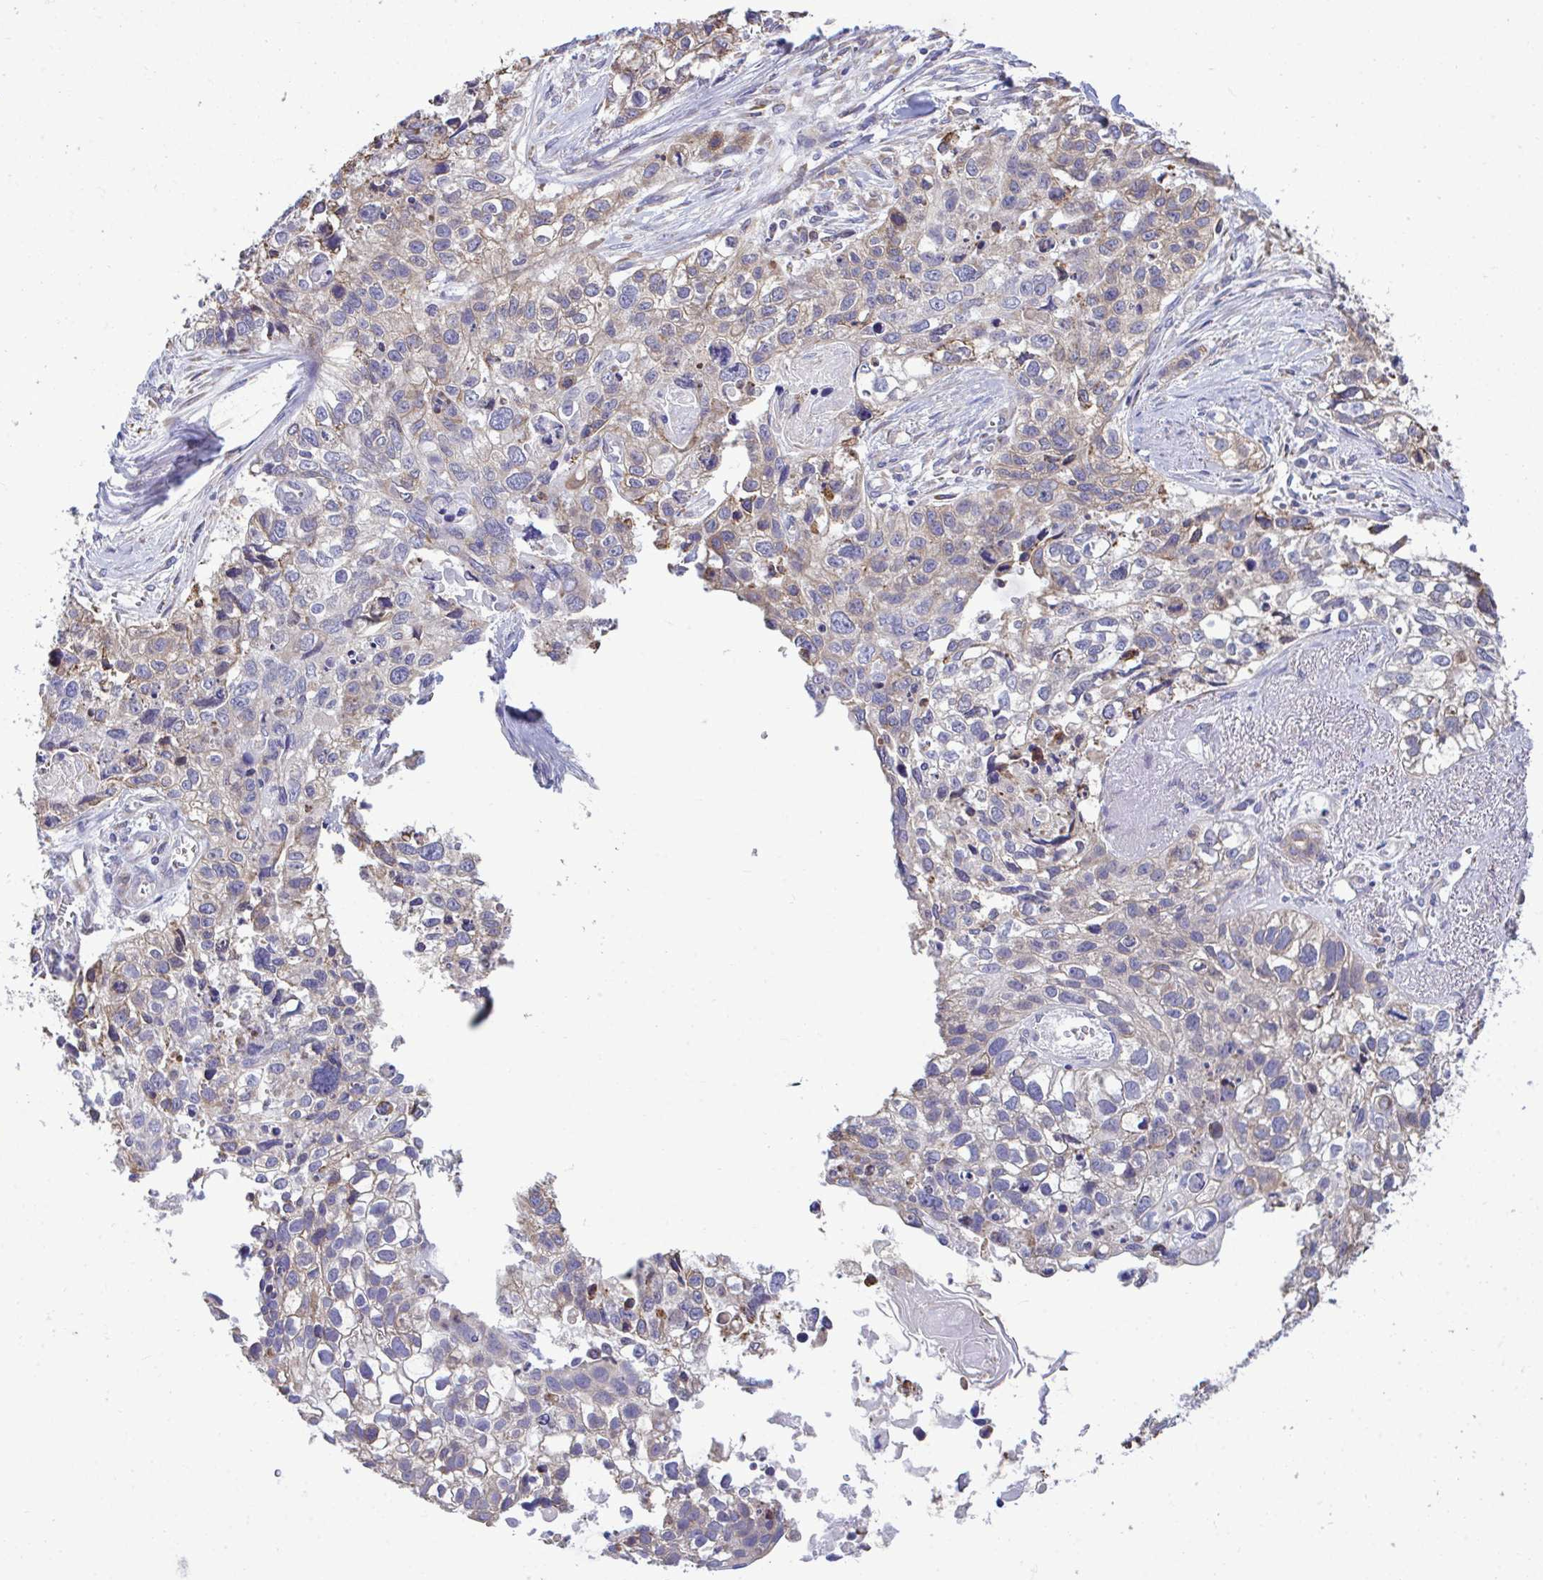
{"staining": {"intensity": "weak", "quantity": "<25%", "location": "cytoplasmic/membranous"}, "tissue": "lung cancer", "cell_type": "Tumor cells", "image_type": "cancer", "snomed": [{"axis": "morphology", "description": "Squamous cell carcinoma, NOS"}, {"axis": "topography", "description": "Lung"}], "caption": "This is an immunohistochemistry (IHC) histopathology image of lung cancer. There is no positivity in tumor cells.", "gene": "PIGK", "patient": {"sex": "male", "age": 74}}